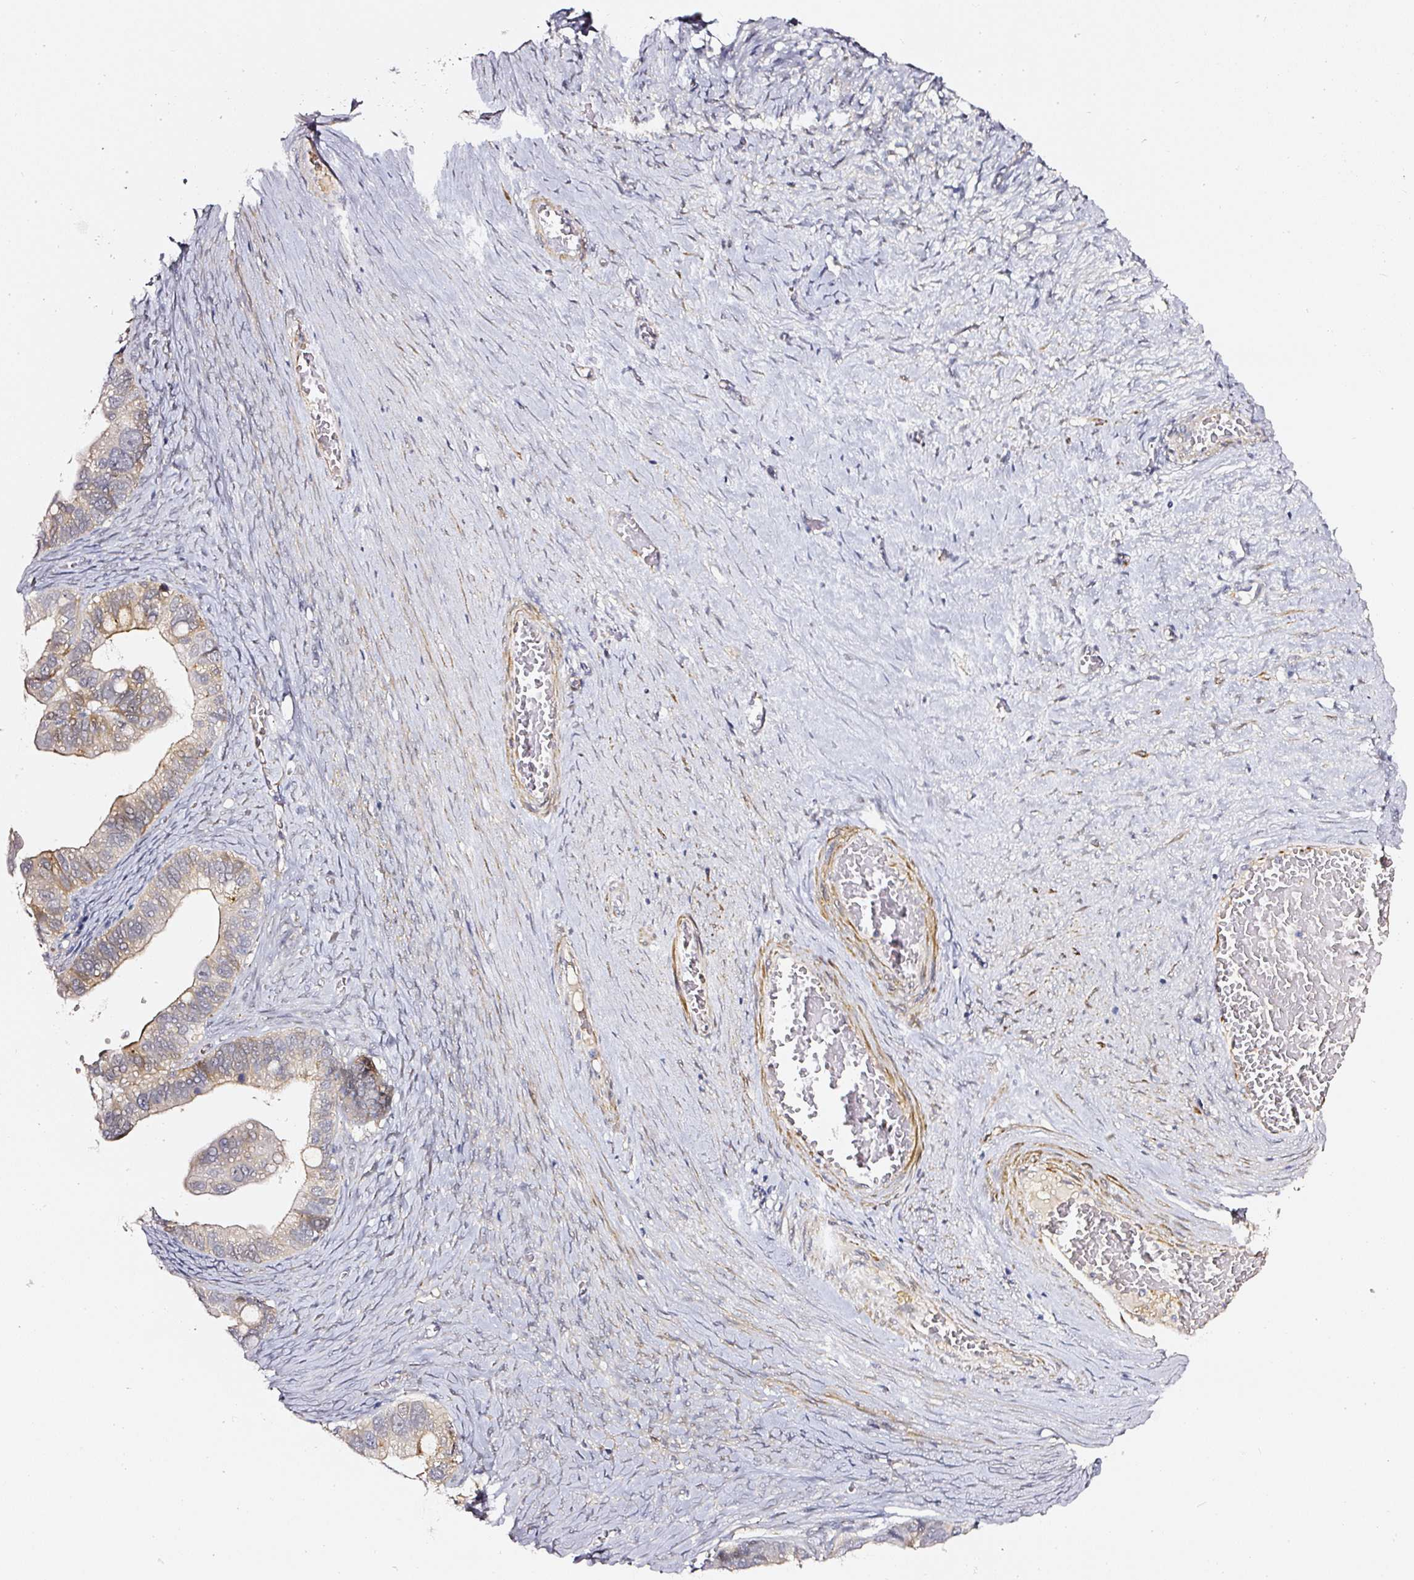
{"staining": {"intensity": "weak", "quantity": "25%-75%", "location": "cytoplasmic/membranous"}, "tissue": "ovarian cancer", "cell_type": "Tumor cells", "image_type": "cancer", "snomed": [{"axis": "morphology", "description": "Cystadenocarcinoma, serous, NOS"}, {"axis": "topography", "description": "Ovary"}], "caption": "Immunohistochemistry (IHC) of serous cystadenocarcinoma (ovarian) displays low levels of weak cytoplasmic/membranous staining in approximately 25%-75% of tumor cells.", "gene": "TOGARAM1", "patient": {"sex": "female", "age": 56}}